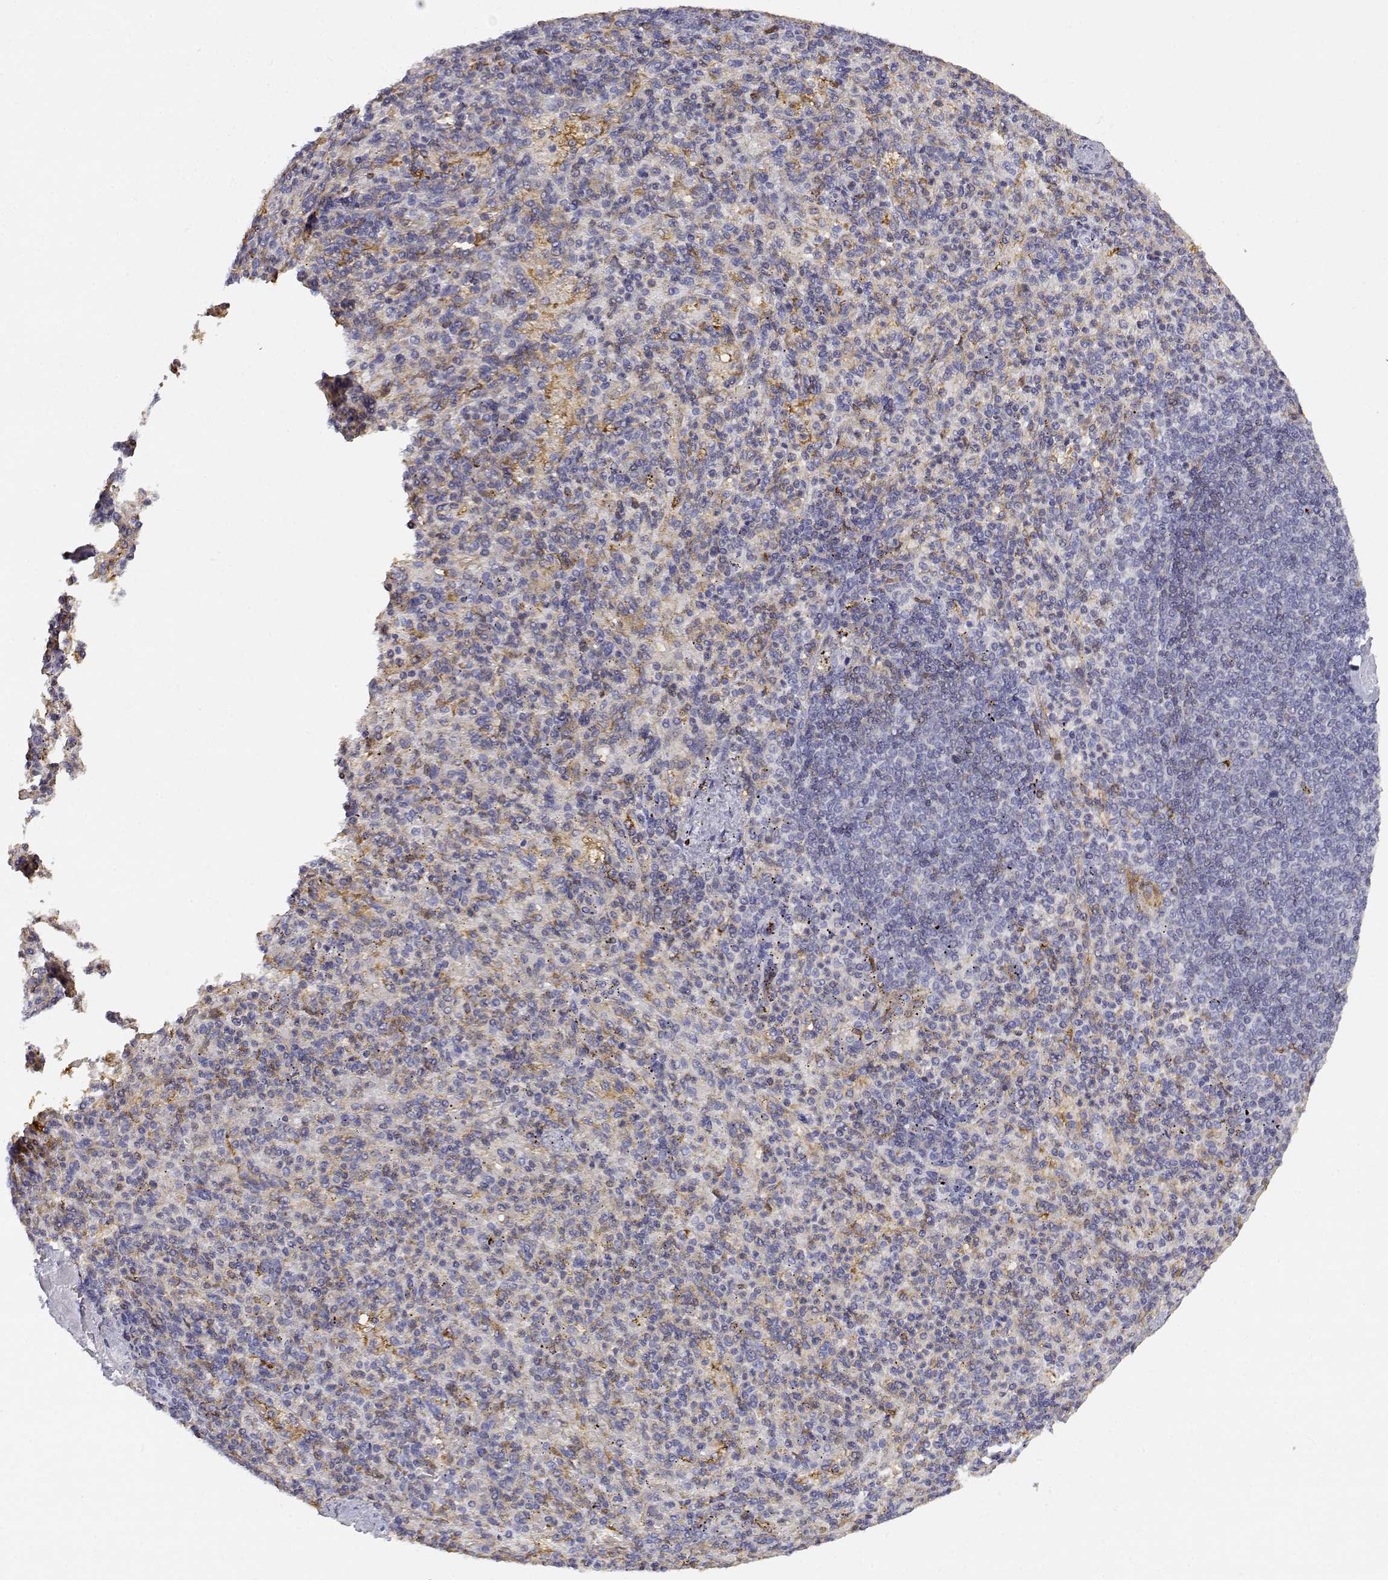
{"staining": {"intensity": "weak", "quantity": "<25%", "location": "cytoplasmic/membranous"}, "tissue": "spleen", "cell_type": "Cells in red pulp", "image_type": "normal", "snomed": [{"axis": "morphology", "description": "Normal tissue, NOS"}, {"axis": "topography", "description": "Spleen"}], "caption": "Protein analysis of unremarkable spleen displays no significant positivity in cells in red pulp.", "gene": "ADA", "patient": {"sex": "female", "age": 74}}